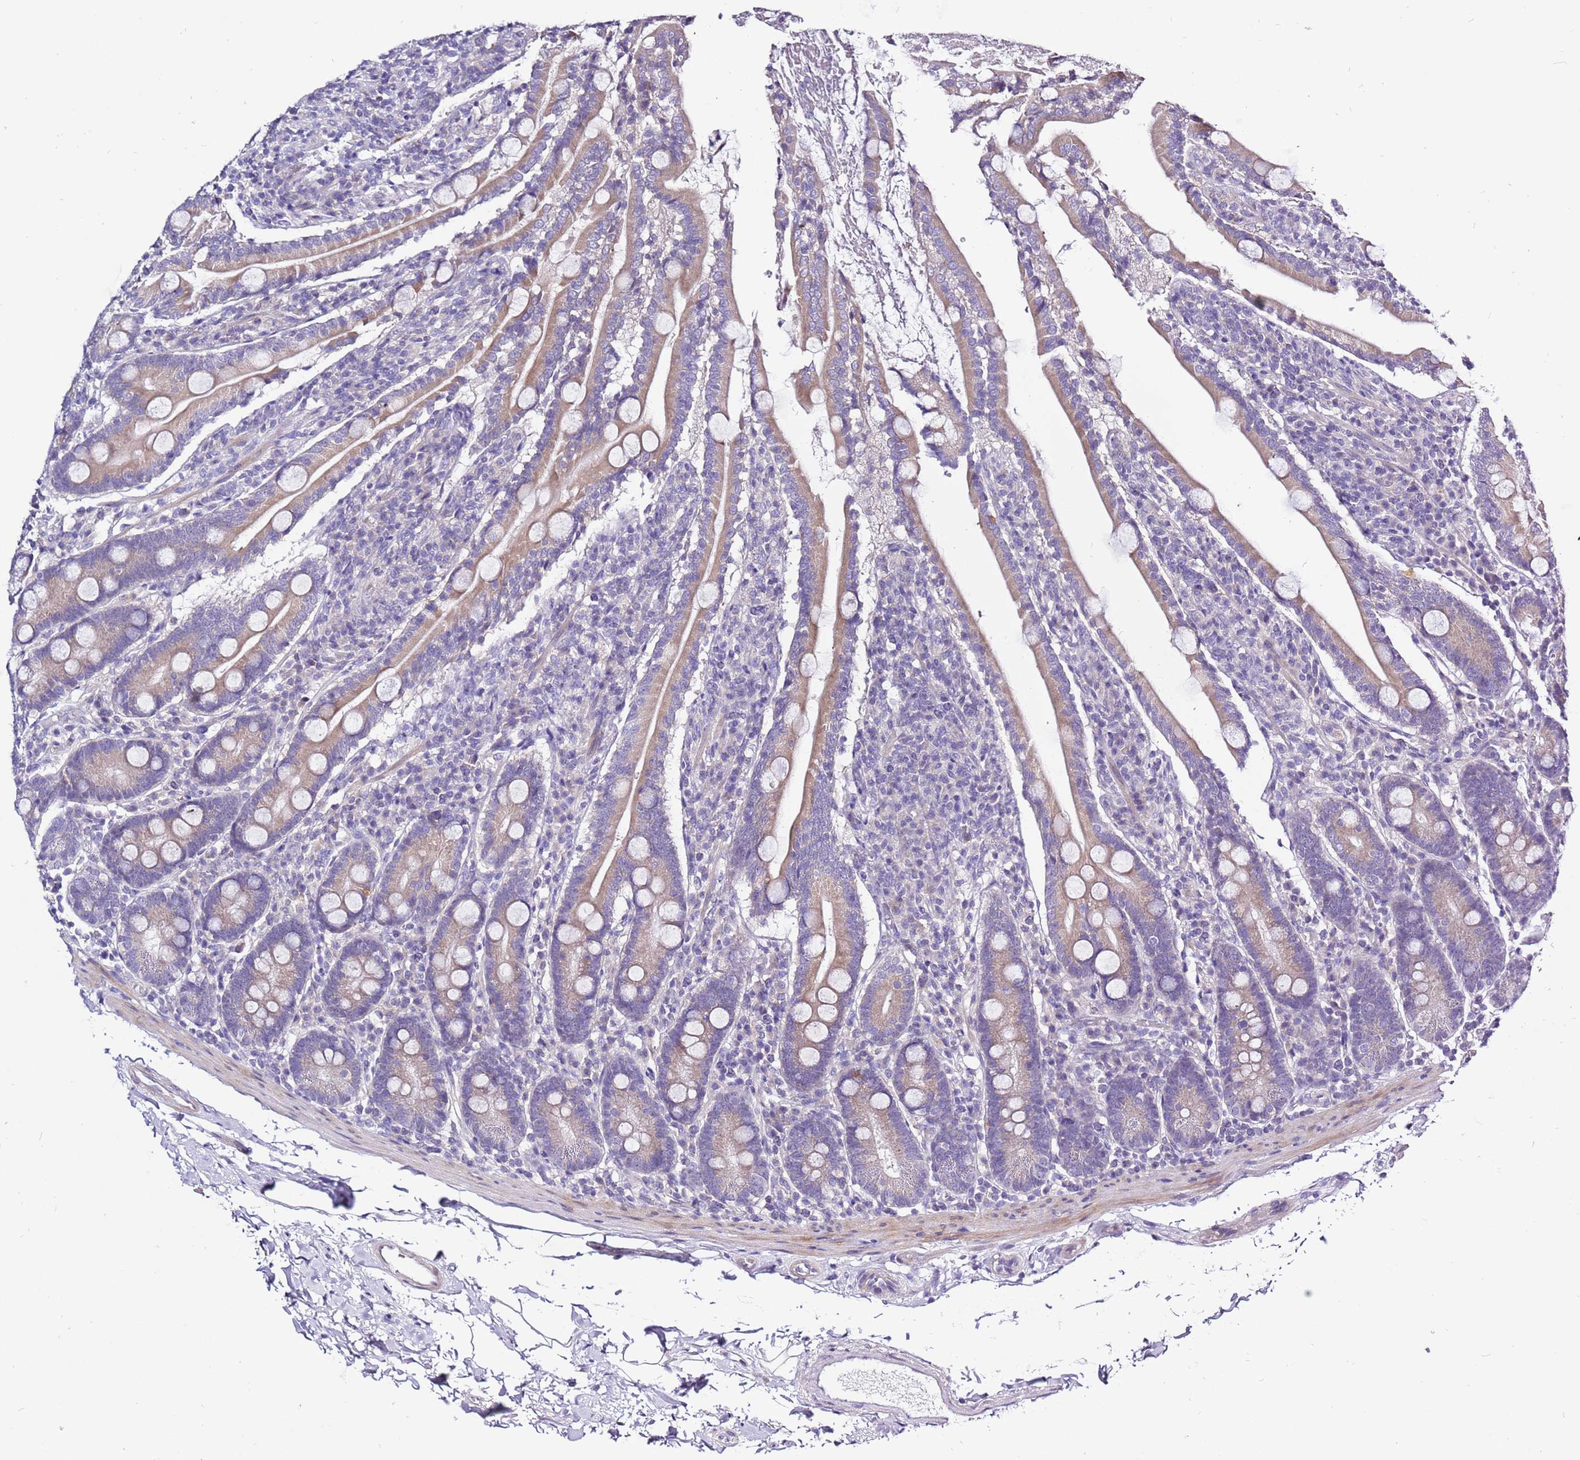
{"staining": {"intensity": "moderate", "quantity": ">75%", "location": "cytoplasmic/membranous"}, "tissue": "duodenum", "cell_type": "Glandular cells", "image_type": "normal", "snomed": [{"axis": "morphology", "description": "Normal tissue, NOS"}, {"axis": "topography", "description": "Duodenum"}], "caption": "There is medium levels of moderate cytoplasmic/membranous staining in glandular cells of benign duodenum, as demonstrated by immunohistochemical staining (brown color).", "gene": "GLCE", "patient": {"sex": "male", "age": 35}}